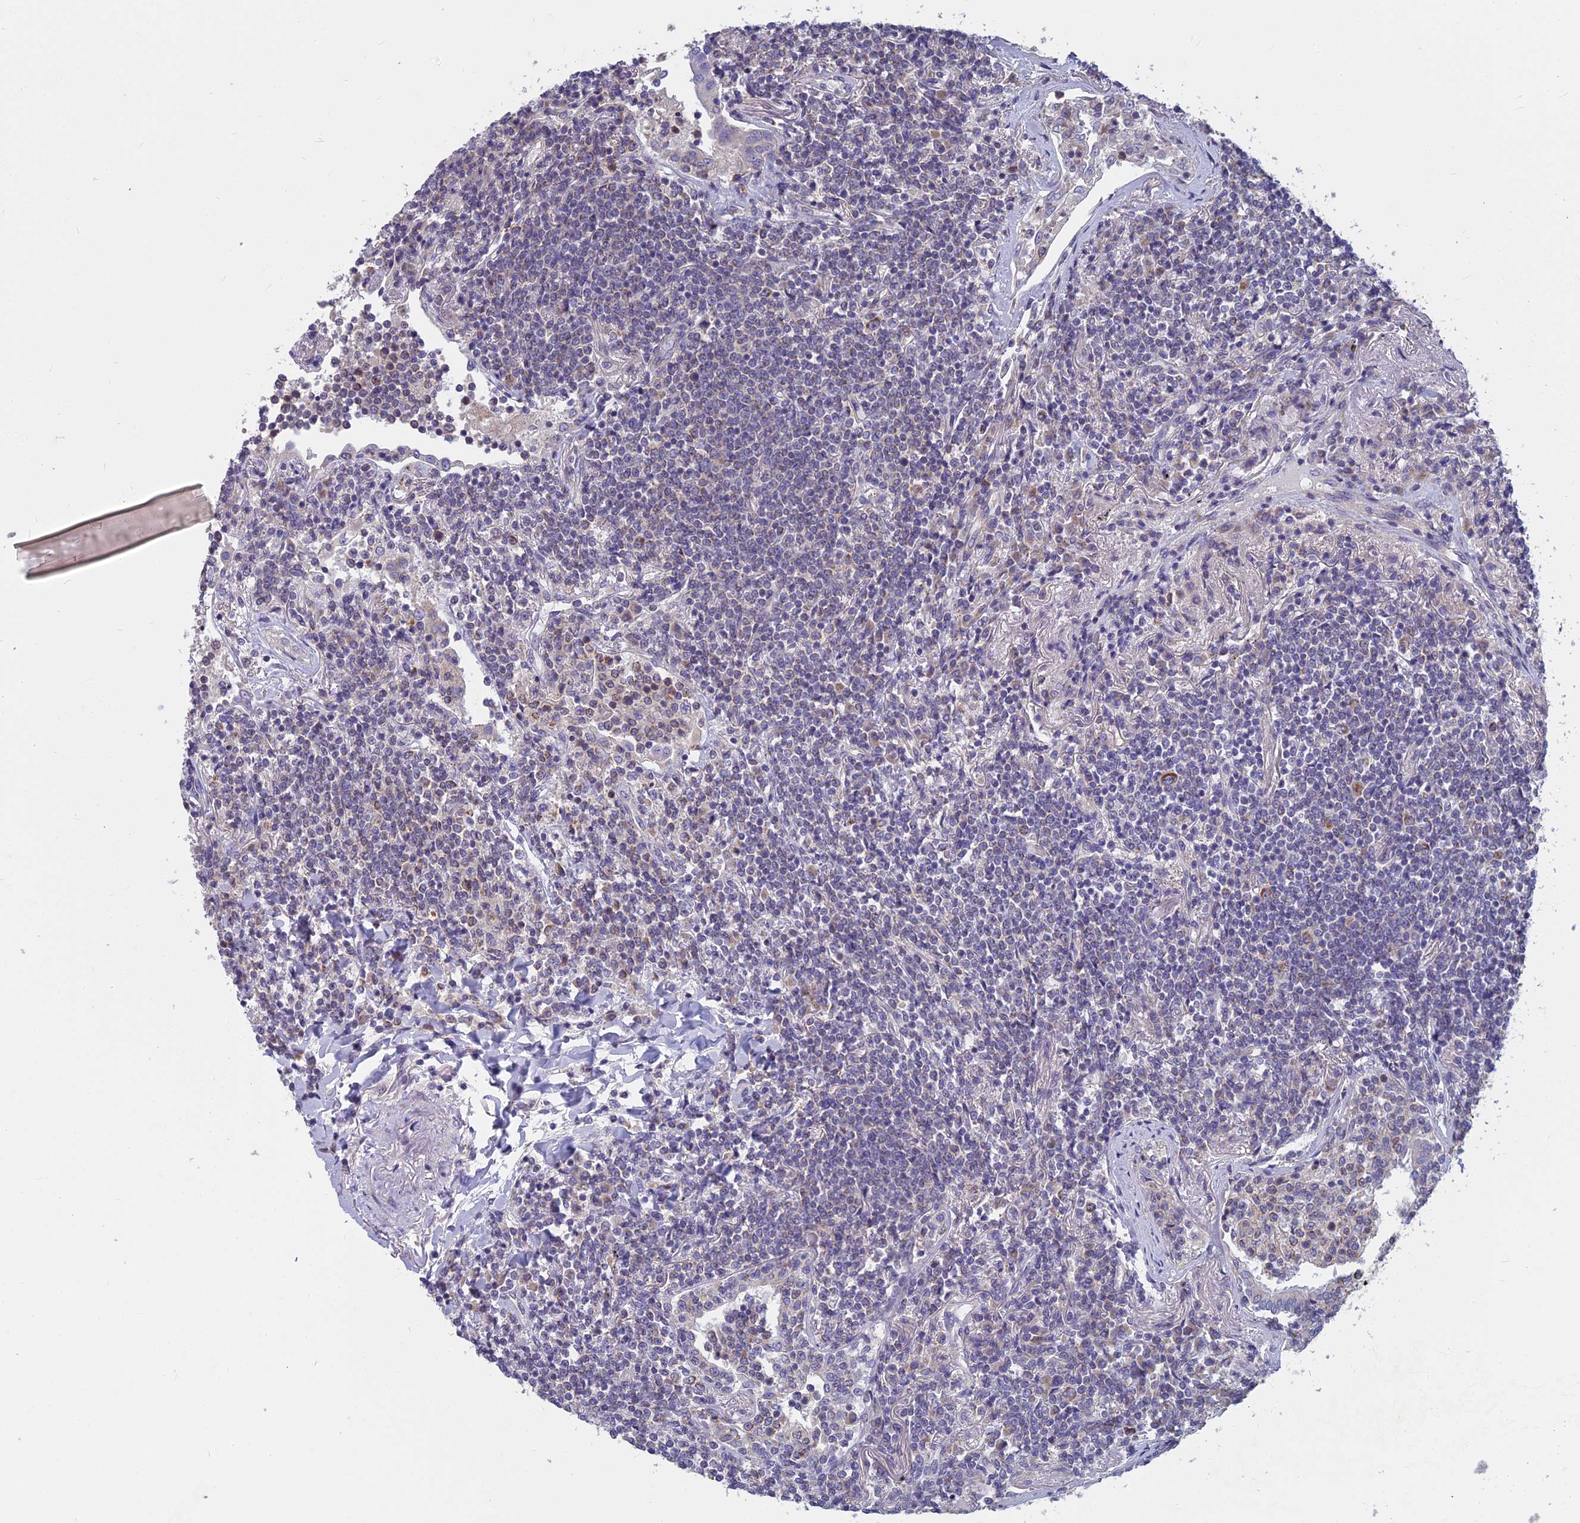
{"staining": {"intensity": "negative", "quantity": "none", "location": "none"}, "tissue": "lymphoma", "cell_type": "Tumor cells", "image_type": "cancer", "snomed": [{"axis": "morphology", "description": "Malignant lymphoma, non-Hodgkin's type, Low grade"}, {"axis": "topography", "description": "Lung"}], "caption": "An image of lymphoma stained for a protein demonstrates no brown staining in tumor cells.", "gene": "COX20", "patient": {"sex": "female", "age": 71}}